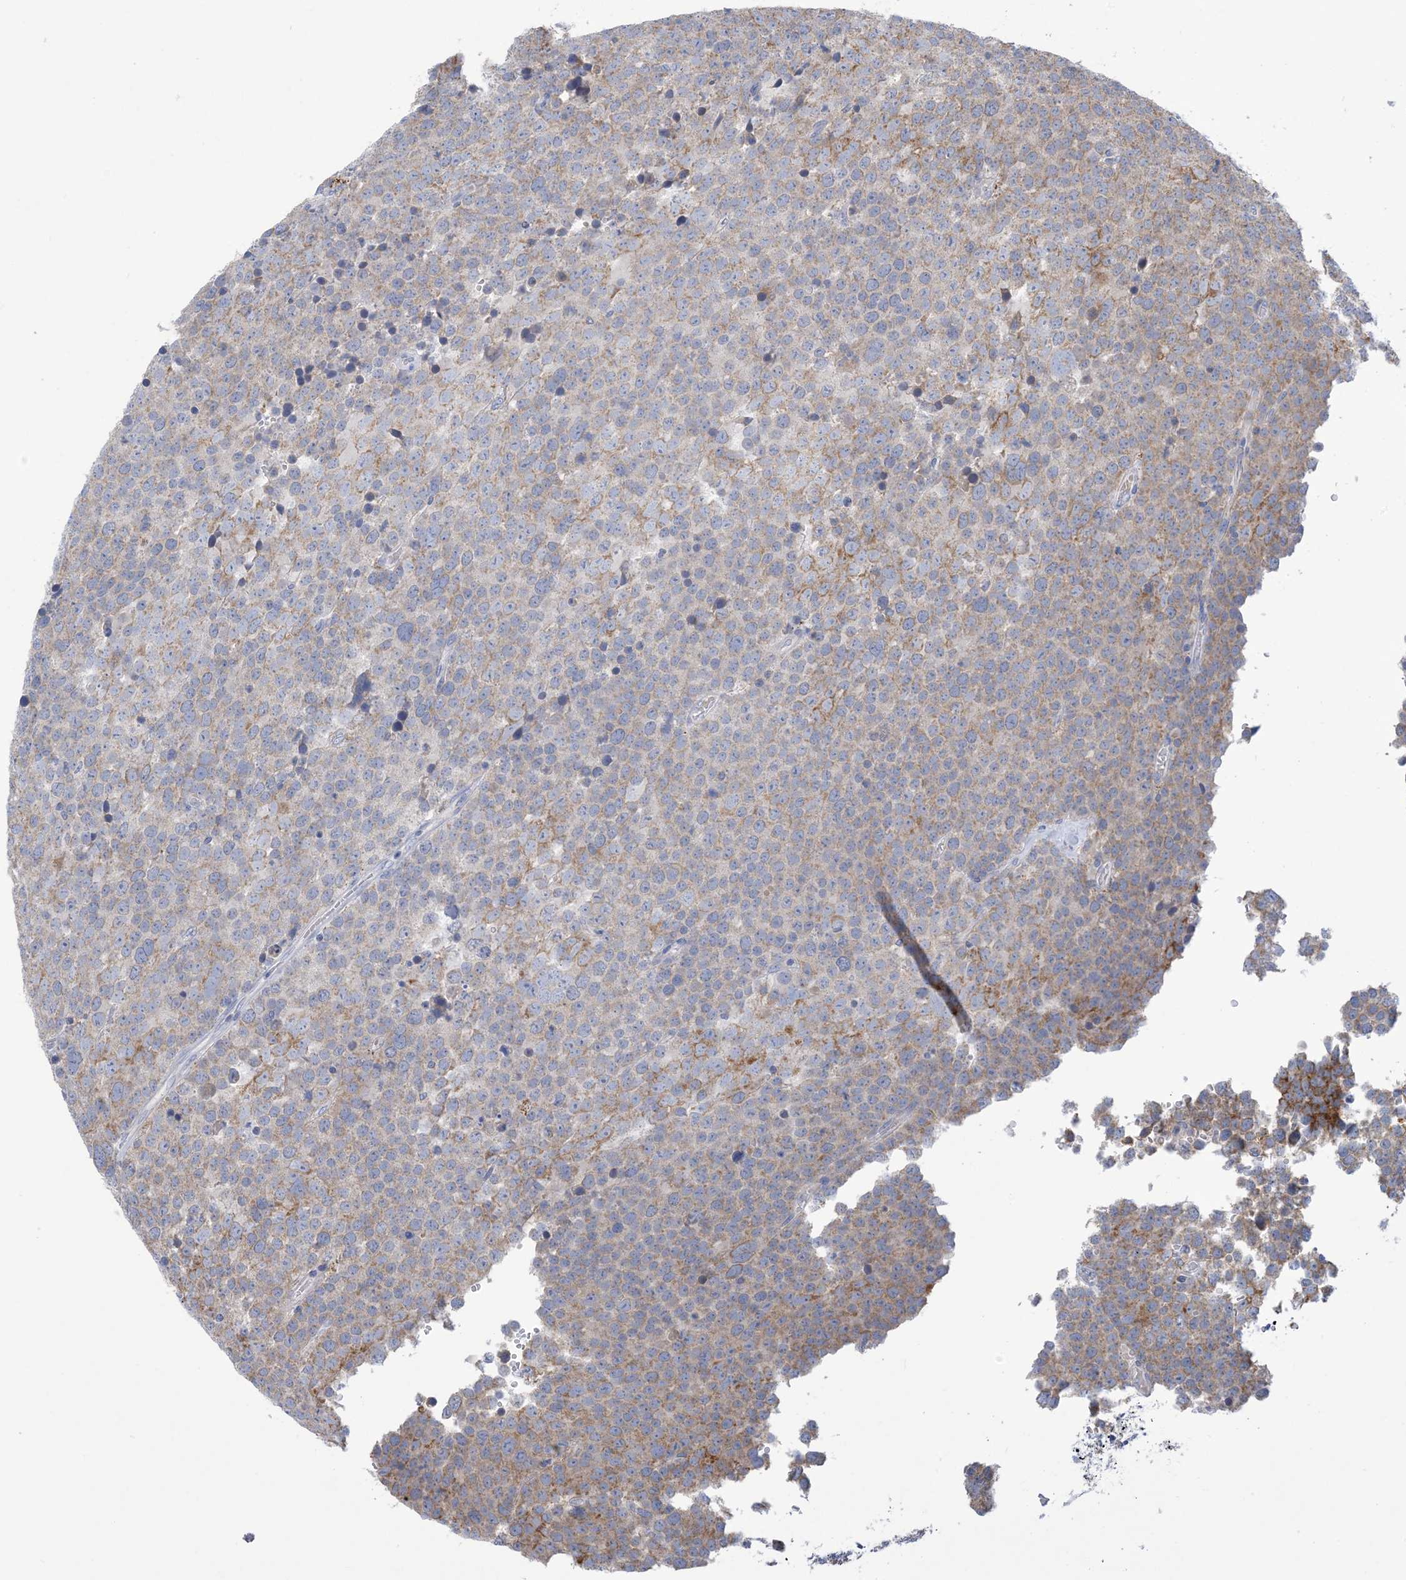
{"staining": {"intensity": "moderate", "quantity": "25%-75%", "location": "cytoplasmic/membranous"}, "tissue": "testis cancer", "cell_type": "Tumor cells", "image_type": "cancer", "snomed": [{"axis": "morphology", "description": "Seminoma, NOS"}, {"axis": "topography", "description": "Testis"}], "caption": "High-magnification brightfield microscopy of testis seminoma stained with DAB (3,3'-diaminobenzidine) (brown) and counterstained with hematoxylin (blue). tumor cells exhibit moderate cytoplasmic/membranous expression is seen in approximately25%-75% of cells. The staining was performed using DAB (3,3'-diaminobenzidine) to visualize the protein expression in brown, while the nuclei were stained in blue with hematoxylin (Magnification: 20x).", "gene": "CLEC16A", "patient": {"sex": "male", "age": 71}}